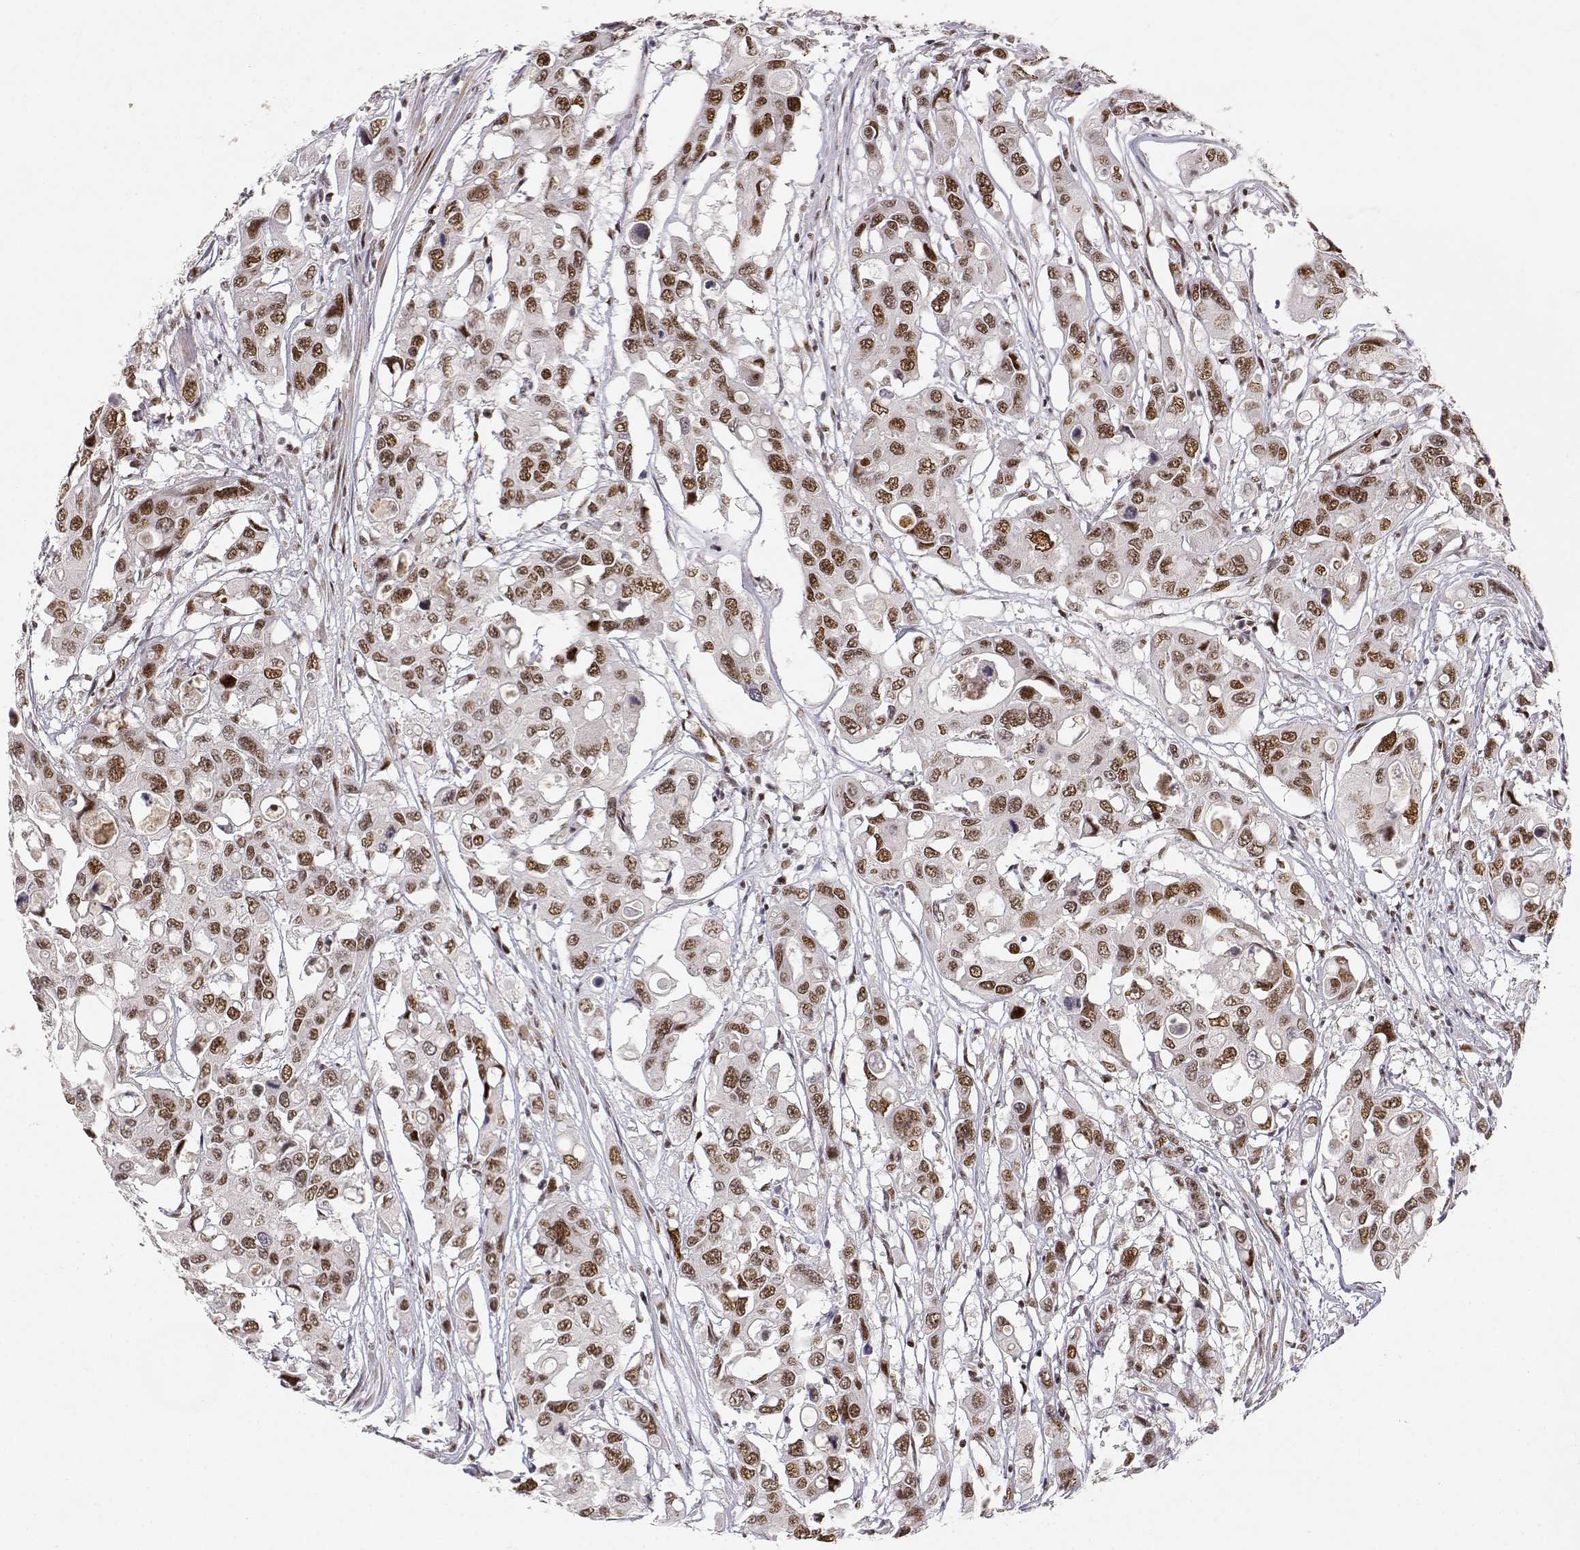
{"staining": {"intensity": "moderate", "quantity": ">75%", "location": "nuclear"}, "tissue": "colorectal cancer", "cell_type": "Tumor cells", "image_type": "cancer", "snomed": [{"axis": "morphology", "description": "Adenocarcinoma, NOS"}, {"axis": "topography", "description": "Colon"}], "caption": "Colorectal cancer (adenocarcinoma) tissue shows moderate nuclear positivity in about >75% of tumor cells, visualized by immunohistochemistry. The staining was performed using DAB (3,3'-diaminobenzidine) to visualize the protein expression in brown, while the nuclei were stained in blue with hematoxylin (Magnification: 20x).", "gene": "RSF1", "patient": {"sex": "male", "age": 77}}